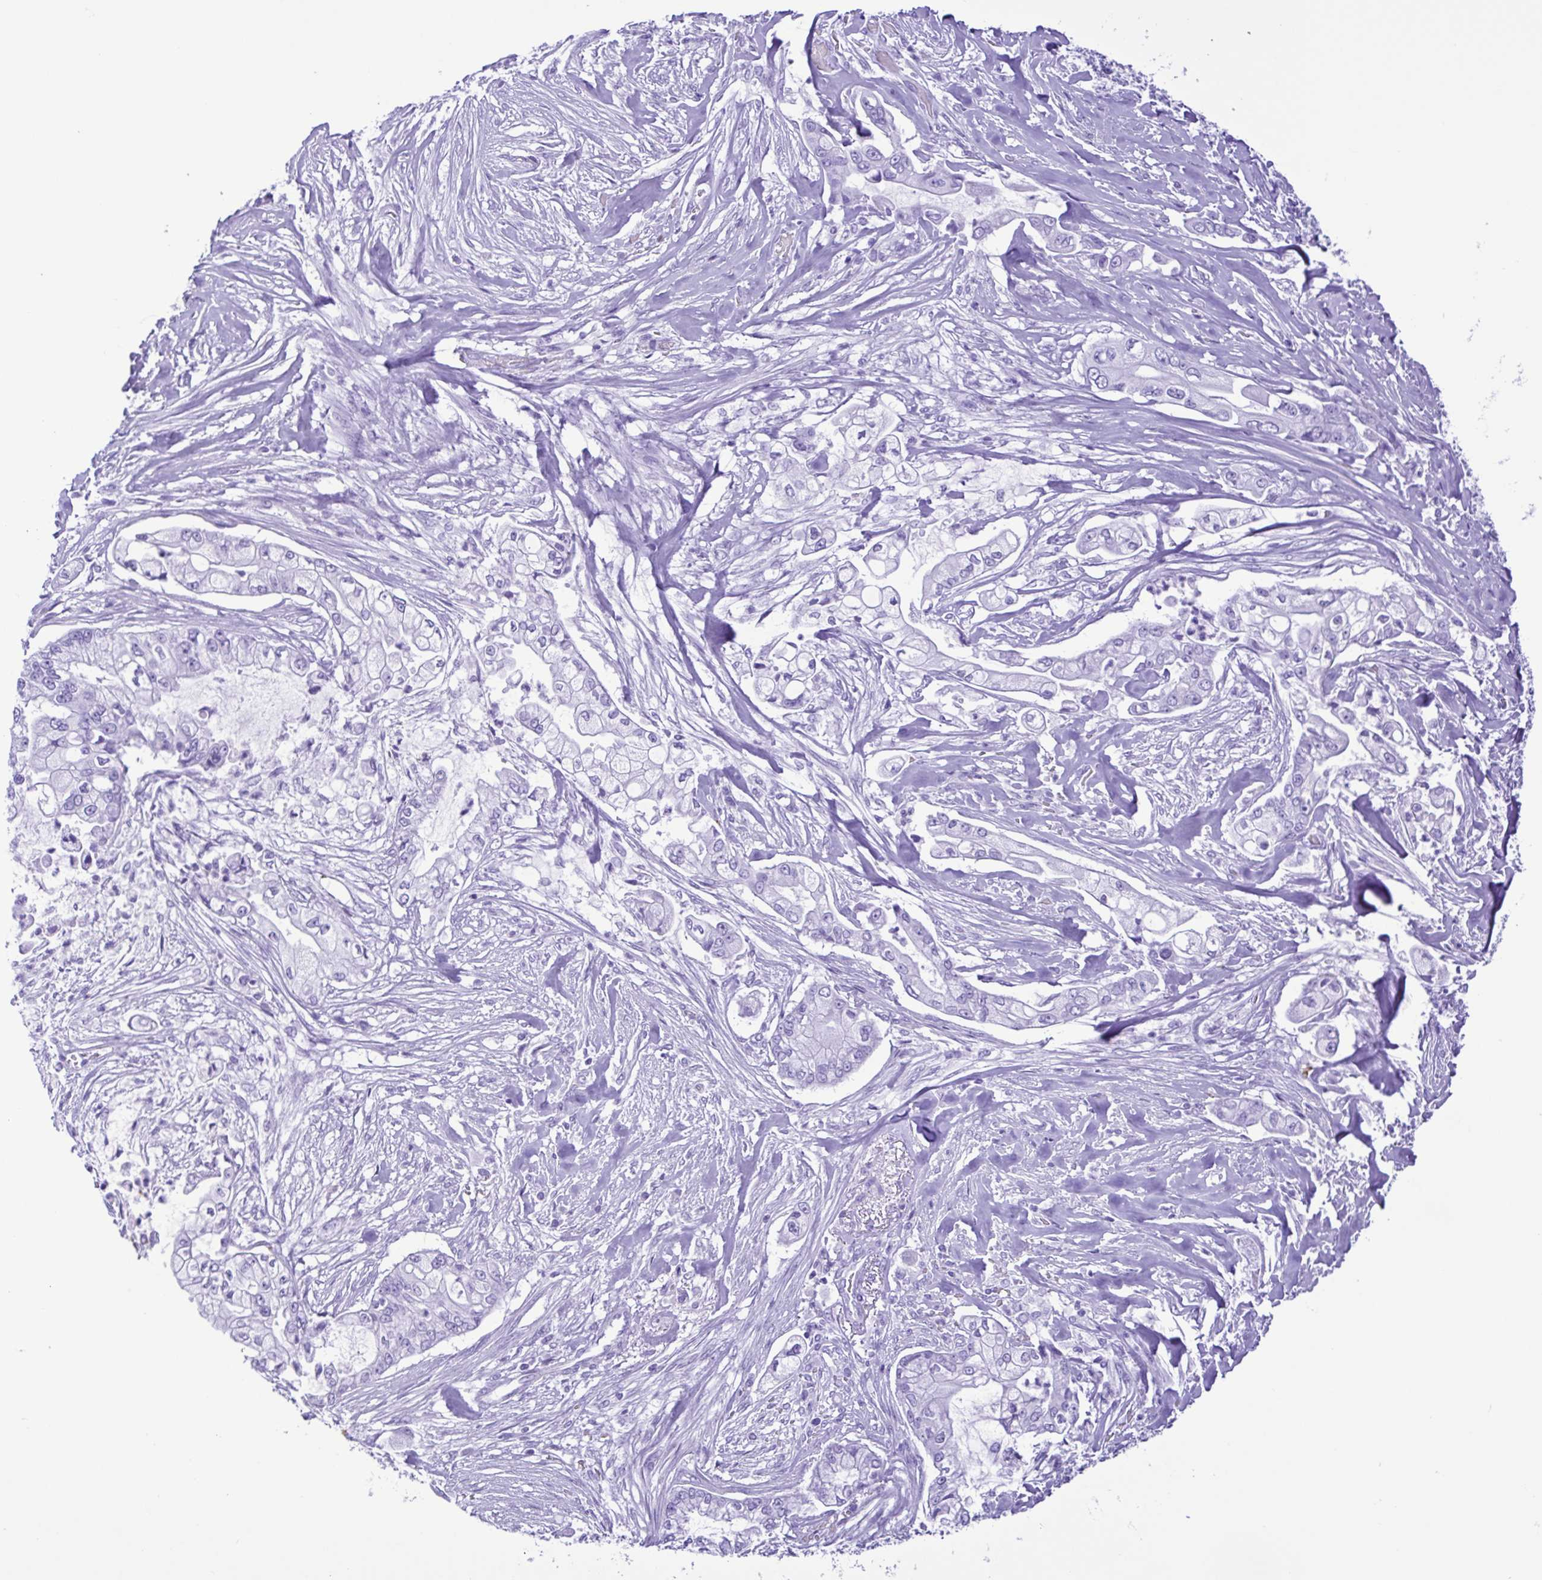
{"staining": {"intensity": "negative", "quantity": "none", "location": "none"}, "tissue": "pancreatic cancer", "cell_type": "Tumor cells", "image_type": "cancer", "snomed": [{"axis": "morphology", "description": "Adenocarcinoma, NOS"}, {"axis": "topography", "description": "Pancreas"}], "caption": "Immunohistochemistry (IHC) image of pancreatic cancer stained for a protein (brown), which shows no positivity in tumor cells.", "gene": "SYT1", "patient": {"sex": "female", "age": 69}}